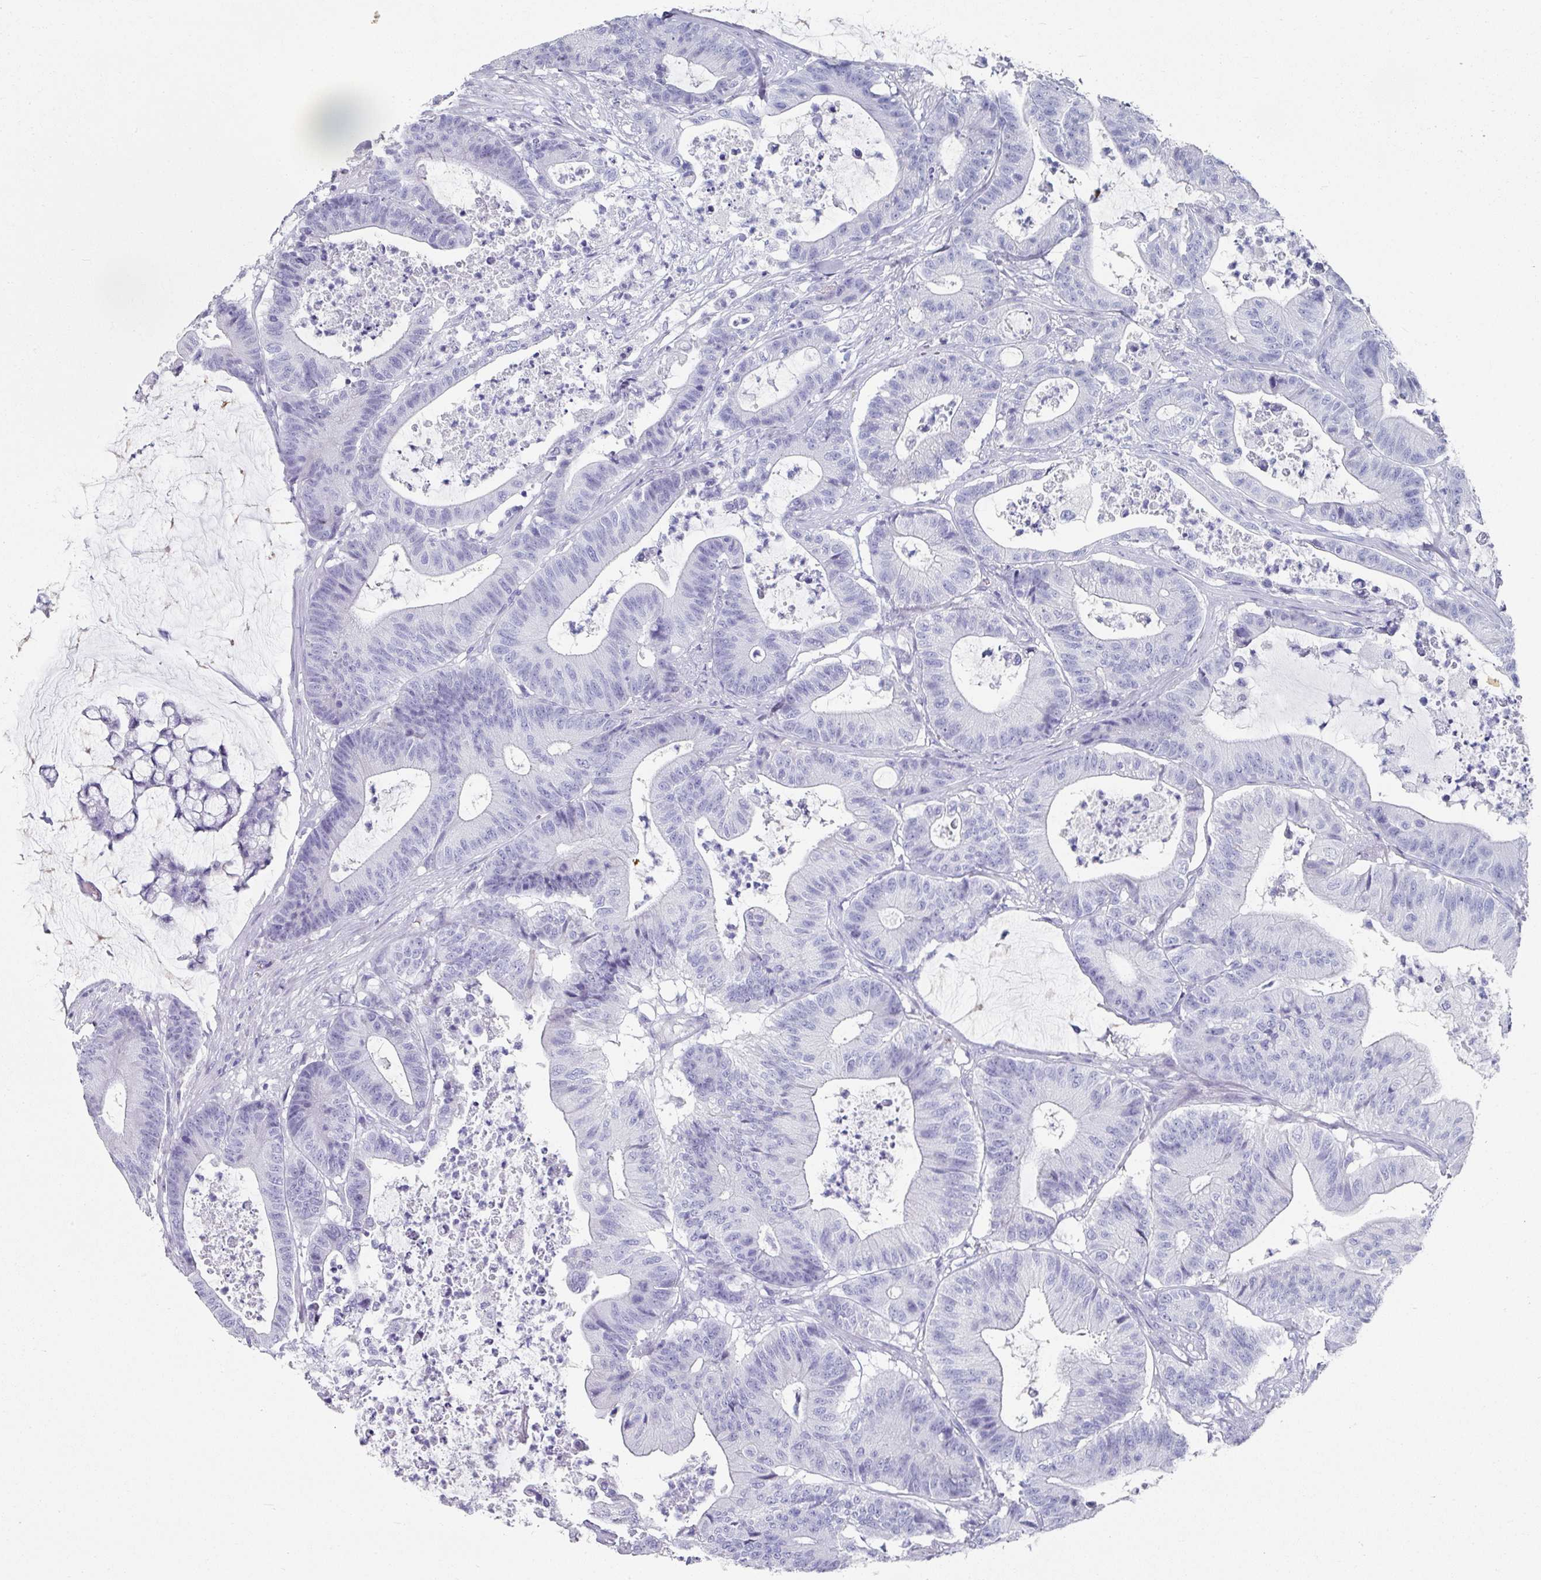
{"staining": {"intensity": "negative", "quantity": "none", "location": "none"}, "tissue": "colorectal cancer", "cell_type": "Tumor cells", "image_type": "cancer", "snomed": [{"axis": "morphology", "description": "Adenocarcinoma, NOS"}, {"axis": "topography", "description": "Colon"}], "caption": "The histopathology image reveals no staining of tumor cells in colorectal cancer (adenocarcinoma).", "gene": "SETBP1", "patient": {"sex": "female", "age": 84}}